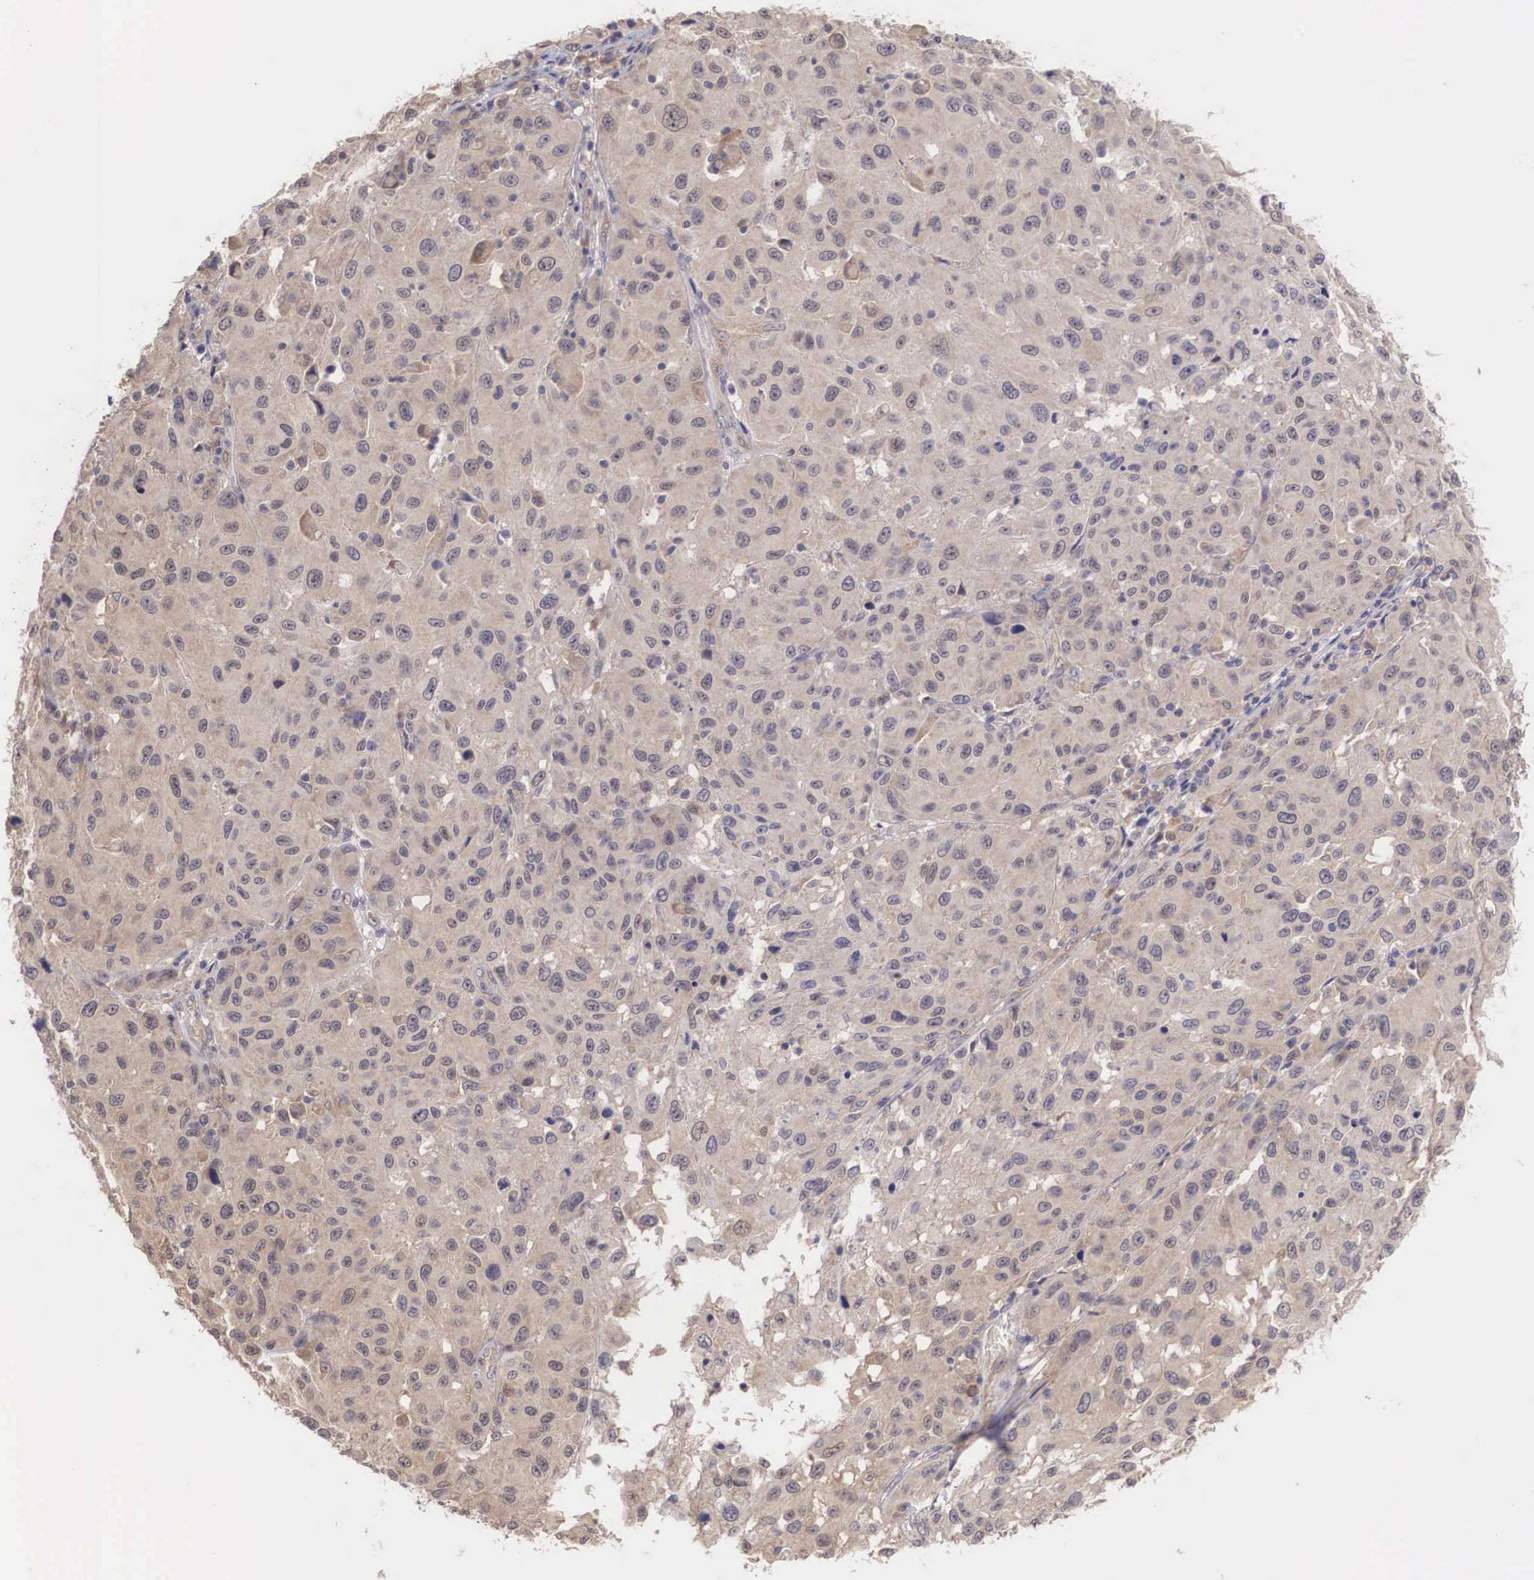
{"staining": {"intensity": "weak", "quantity": ">75%", "location": "cytoplasmic/membranous,nuclear"}, "tissue": "melanoma", "cell_type": "Tumor cells", "image_type": "cancer", "snomed": [{"axis": "morphology", "description": "Malignant melanoma, NOS"}, {"axis": "topography", "description": "Skin"}], "caption": "Protein expression analysis of human malignant melanoma reveals weak cytoplasmic/membranous and nuclear staining in approximately >75% of tumor cells.", "gene": "DNAJB7", "patient": {"sex": "female", "age": 77}}